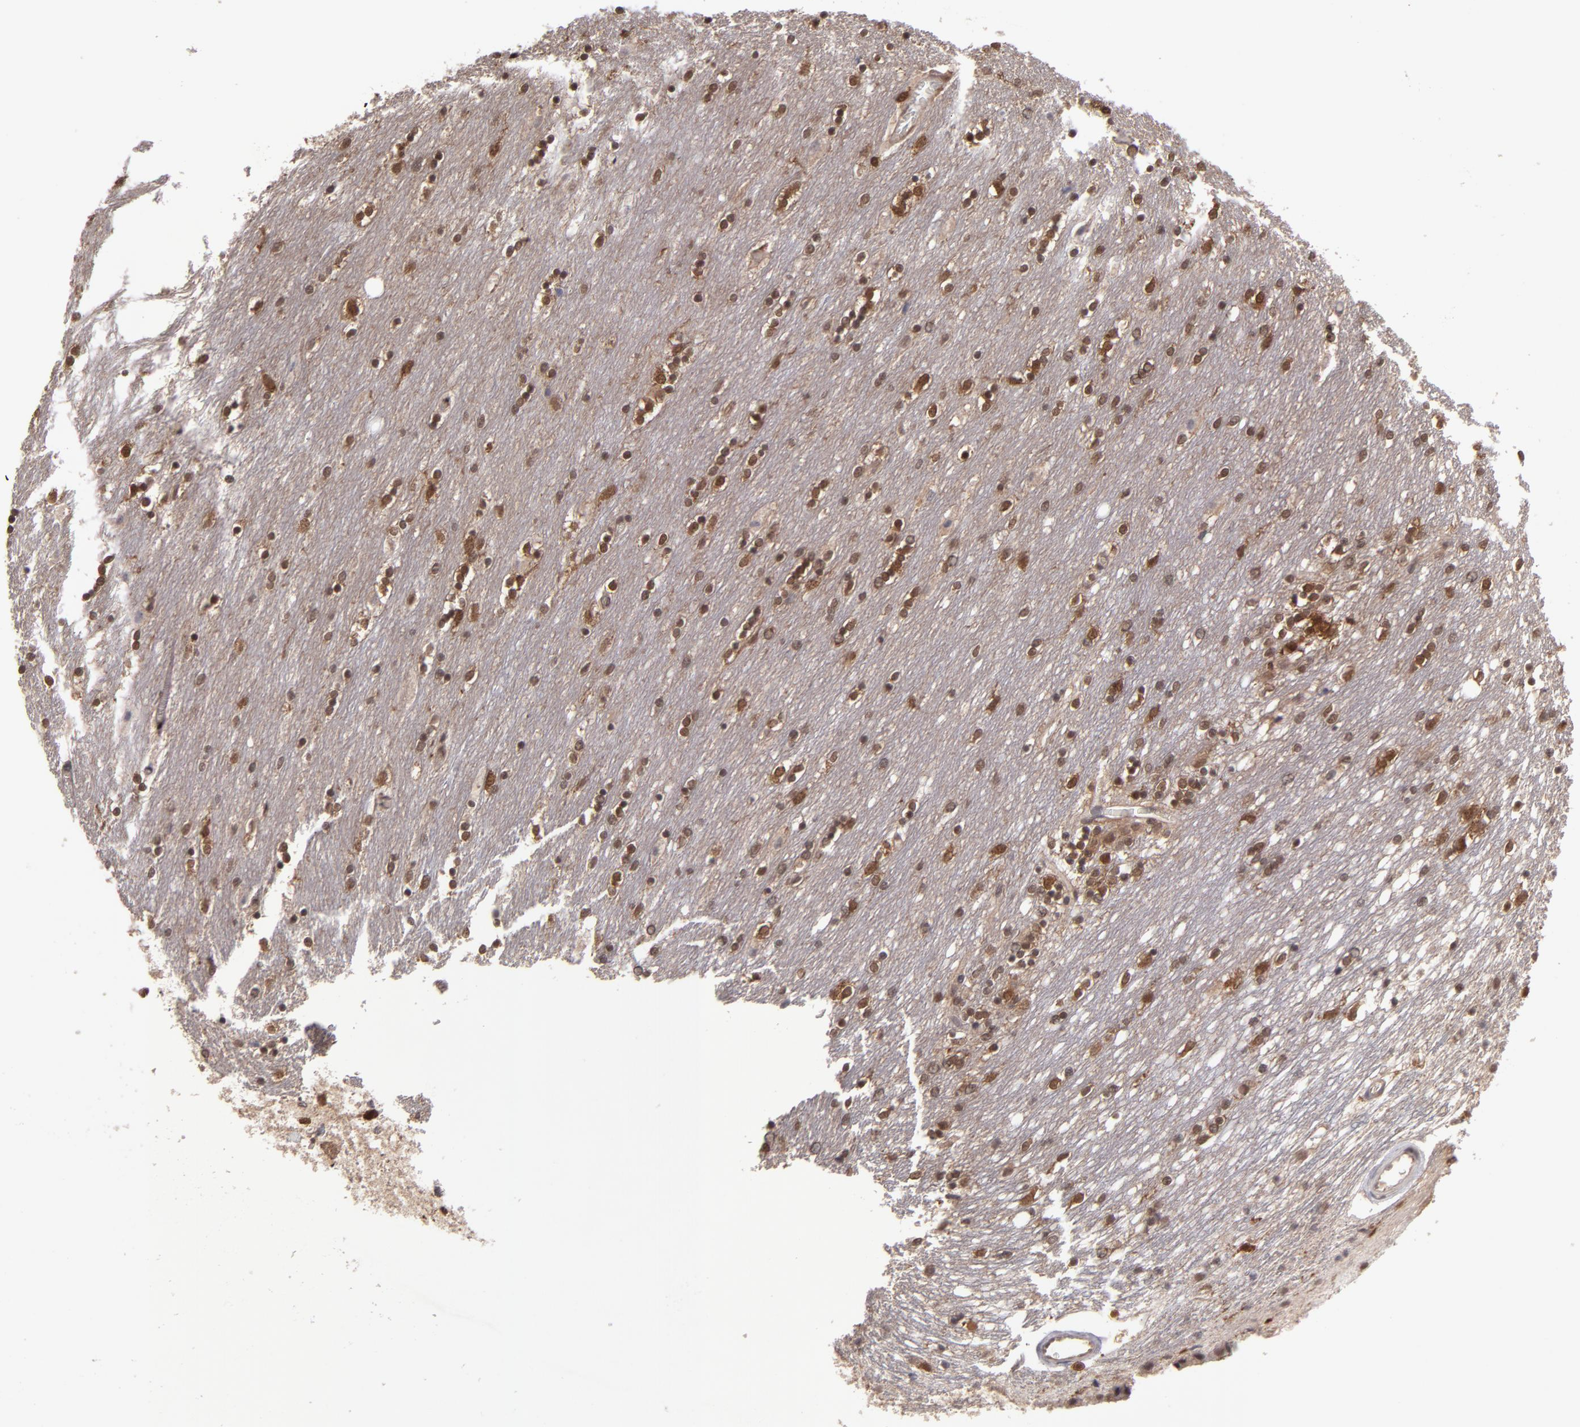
{"staining": {"intensity": "moderate", "quantity": "25%-75%", "location": "nuclear"}, "tissue": "caudate", "cell_type": "Glial cells", "image_type": "normal", "snomed": [{"axis": "morphology", "description": "Normal tissue, NOS"}, {"axis": "topography", "description": "Lateral ventricle wall"}], "caption": "A medium amount of moderate nuclear positivity is appreciated in about 25%-75% of glial cells in normal caudate. (brown staining indicates protein expression, while blue staining denotes nuclei).", "gene": "GRB2", "patient": {"sex": "female", "age": 54}}